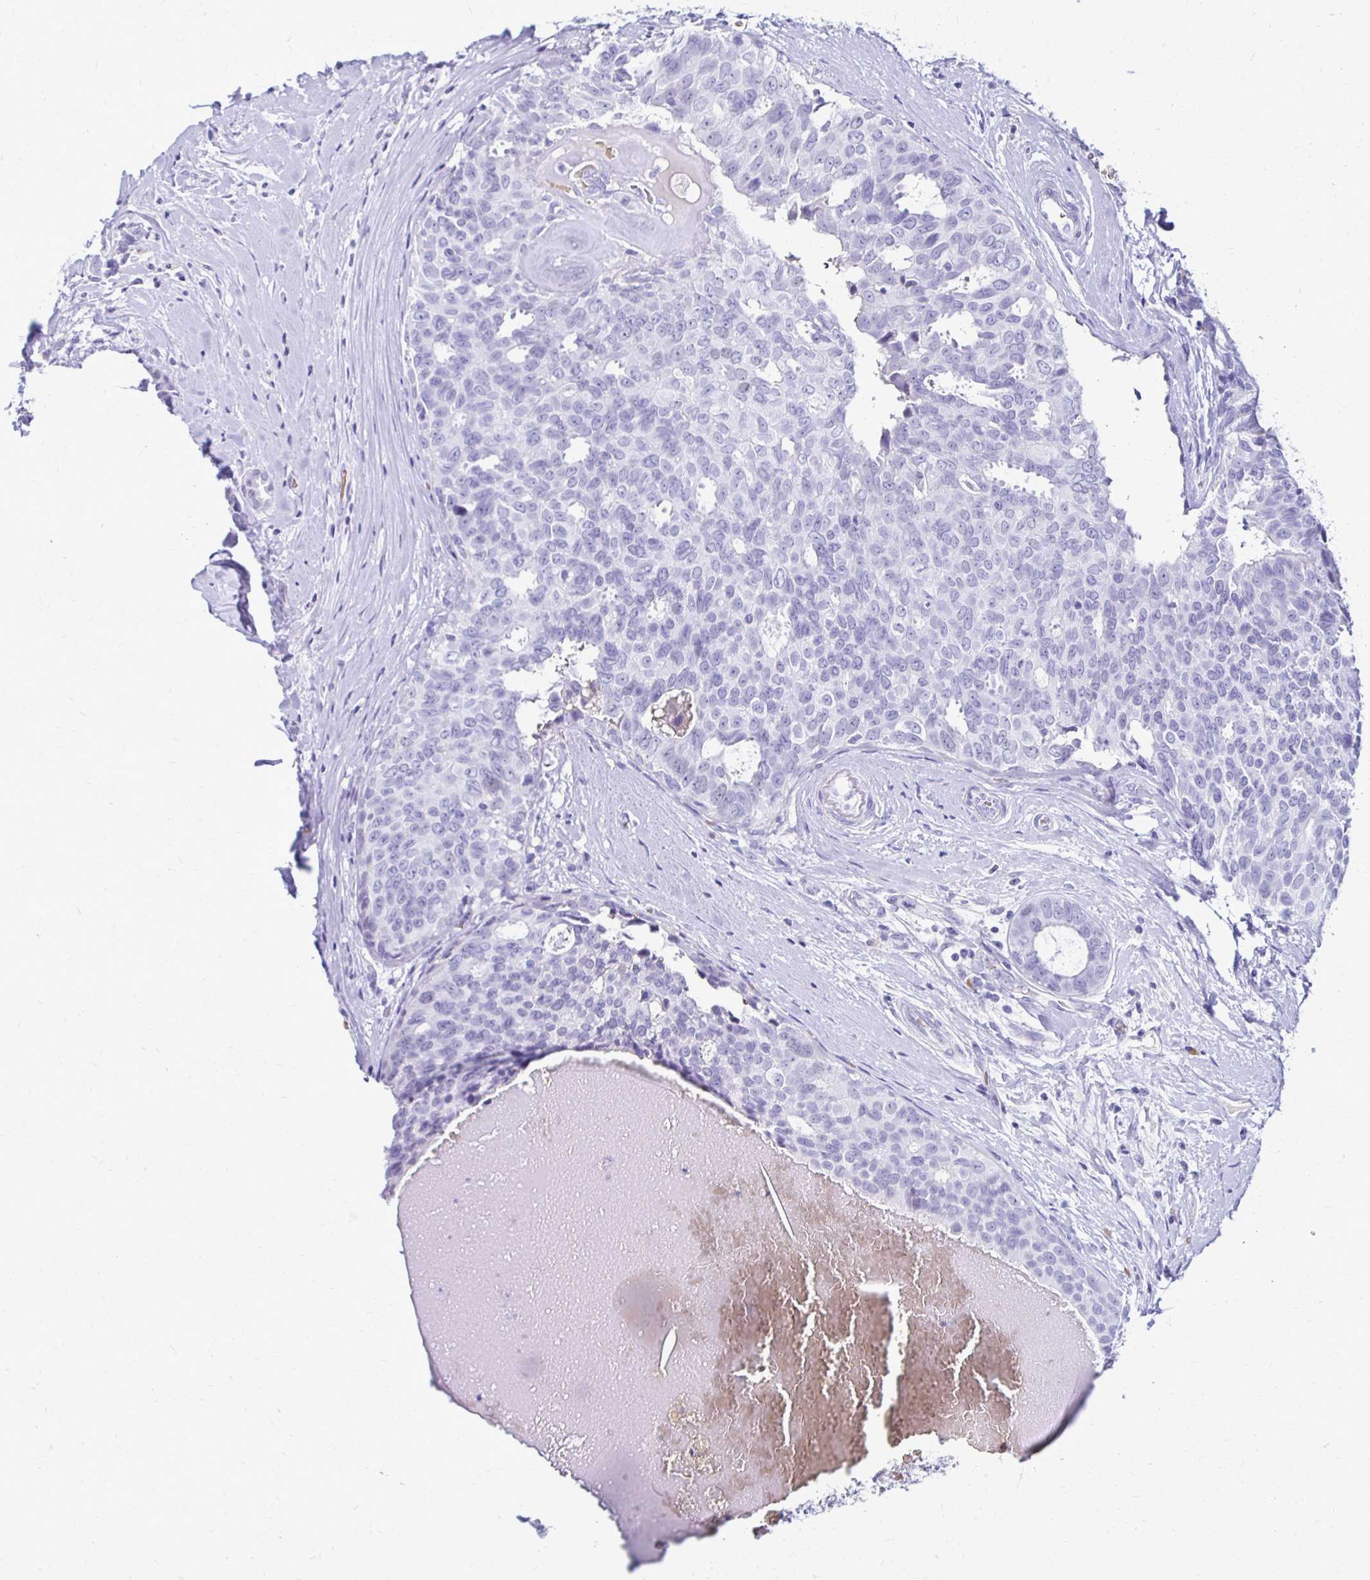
{"staining": {"intensity": "negative", "quantity": "none", "location": "none"}, "tissue": "breast cancer", "cell_type": "Tumor cells", "image_type": "cancer", "snomed": [{"axis": "morphology", "description": "Duct carcinoma"}, {"axis": "topography", "description": "Breast"}], "caption": "Invasive ductal carcinoma (breast) was stained to show a protein in brown. There is no significant staining in tumor cells.", "gene": "RHBDL3", "patient": {"sex": "female", "age": 45}}